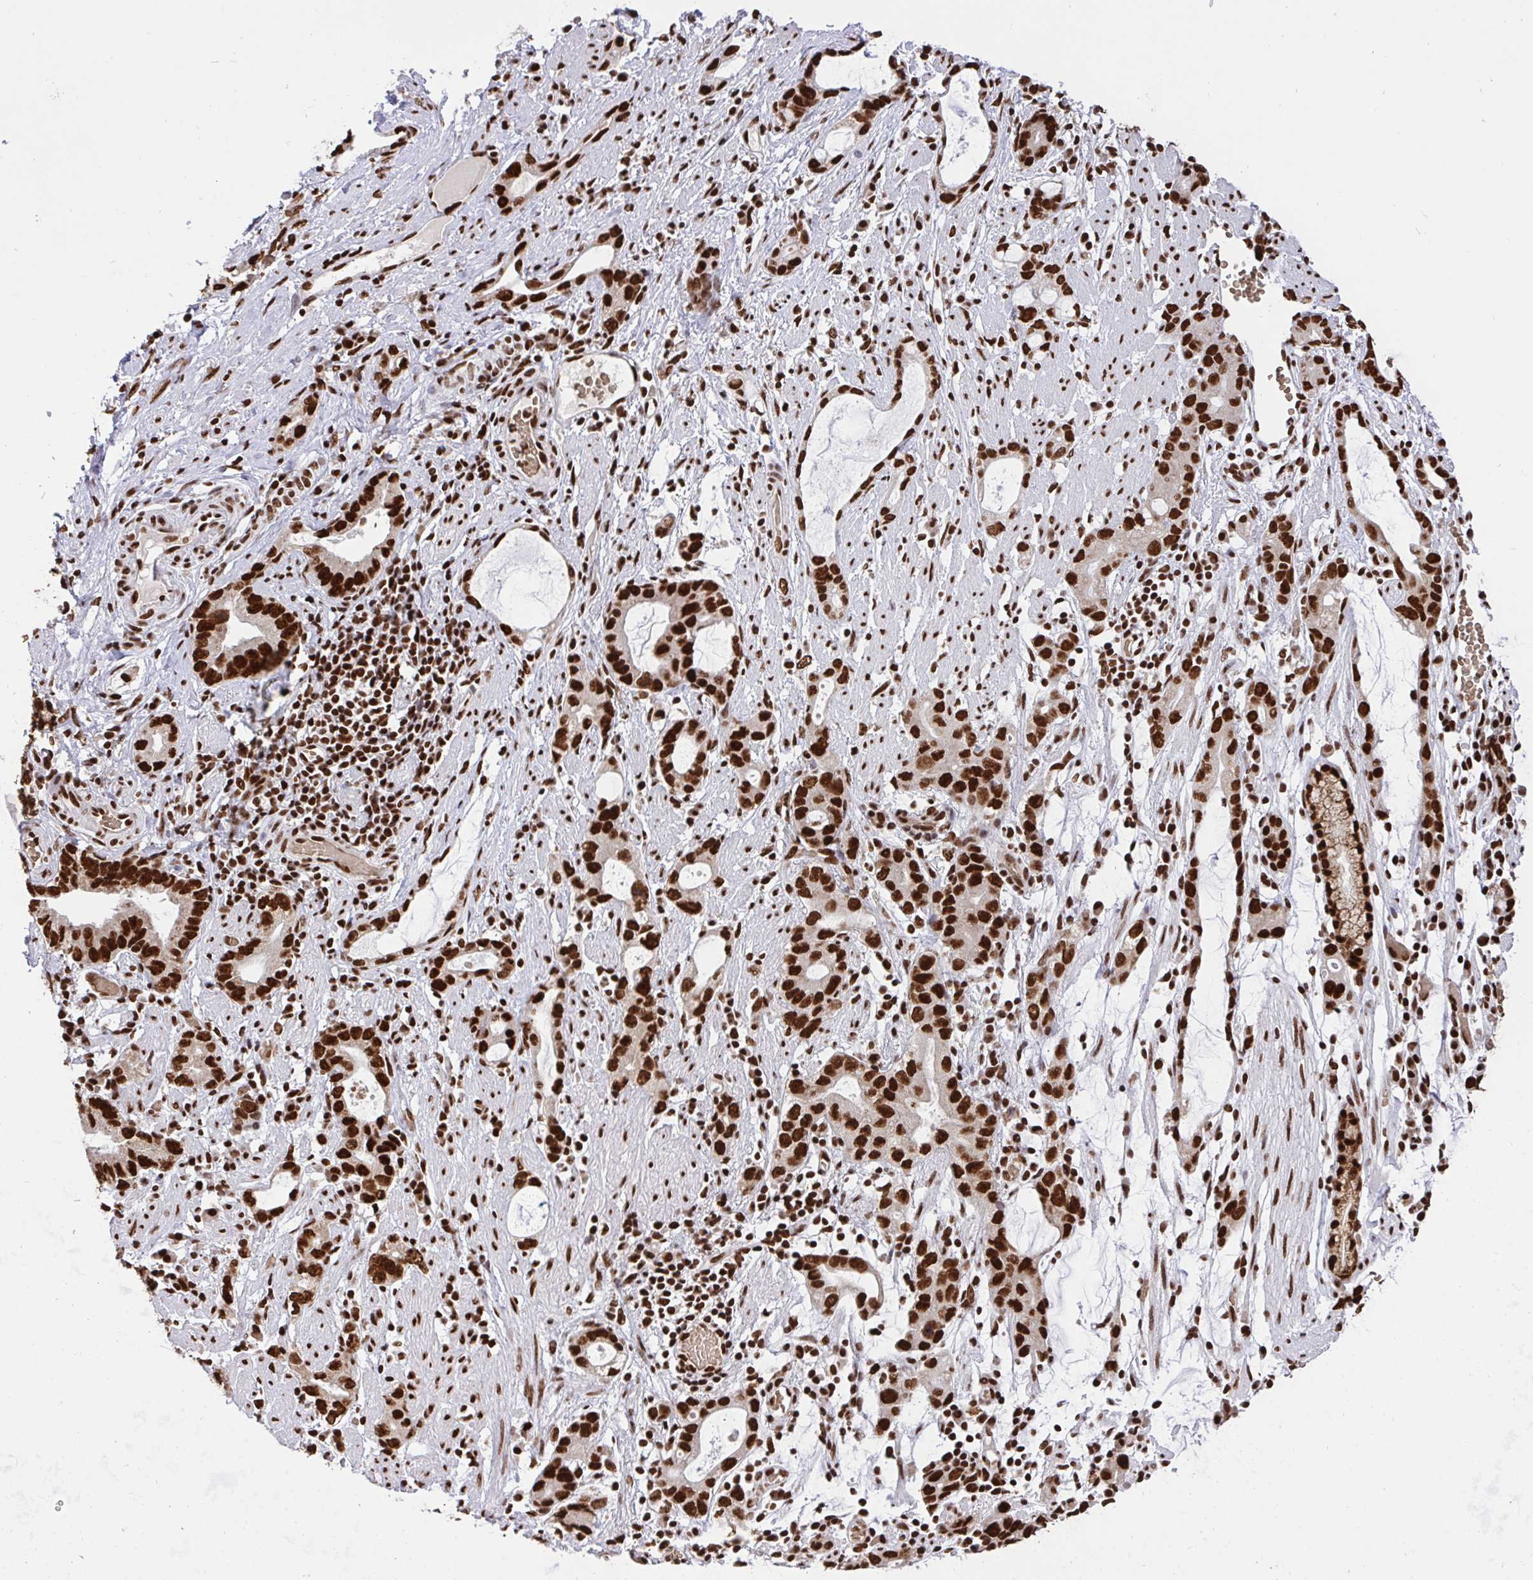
{"staining": {"intensity": "strong", "quantity": ">75%", "location": "nuclear"}, "tissue": "stomach cancer", "cell_type": "Tumor cells", "image_type": "cancer", "snomed": [{"axis": "morphology", "description": "Adenocarcinoma, NOS"}, {"axis": "topography", "description": "Stomach"}], "caption": "Tumor cells exhibit high levels of strong nuclear expression in about >75% of cells in adenocarcinoma (stomach). The staining was performed using DAB to visualize the protein expression in brown, while the nuclei were stained in blue with hematoxylin (Magnification: 20x).", "gene": "HNRNPL", "patient": {"sex": "male", "age": 55}}